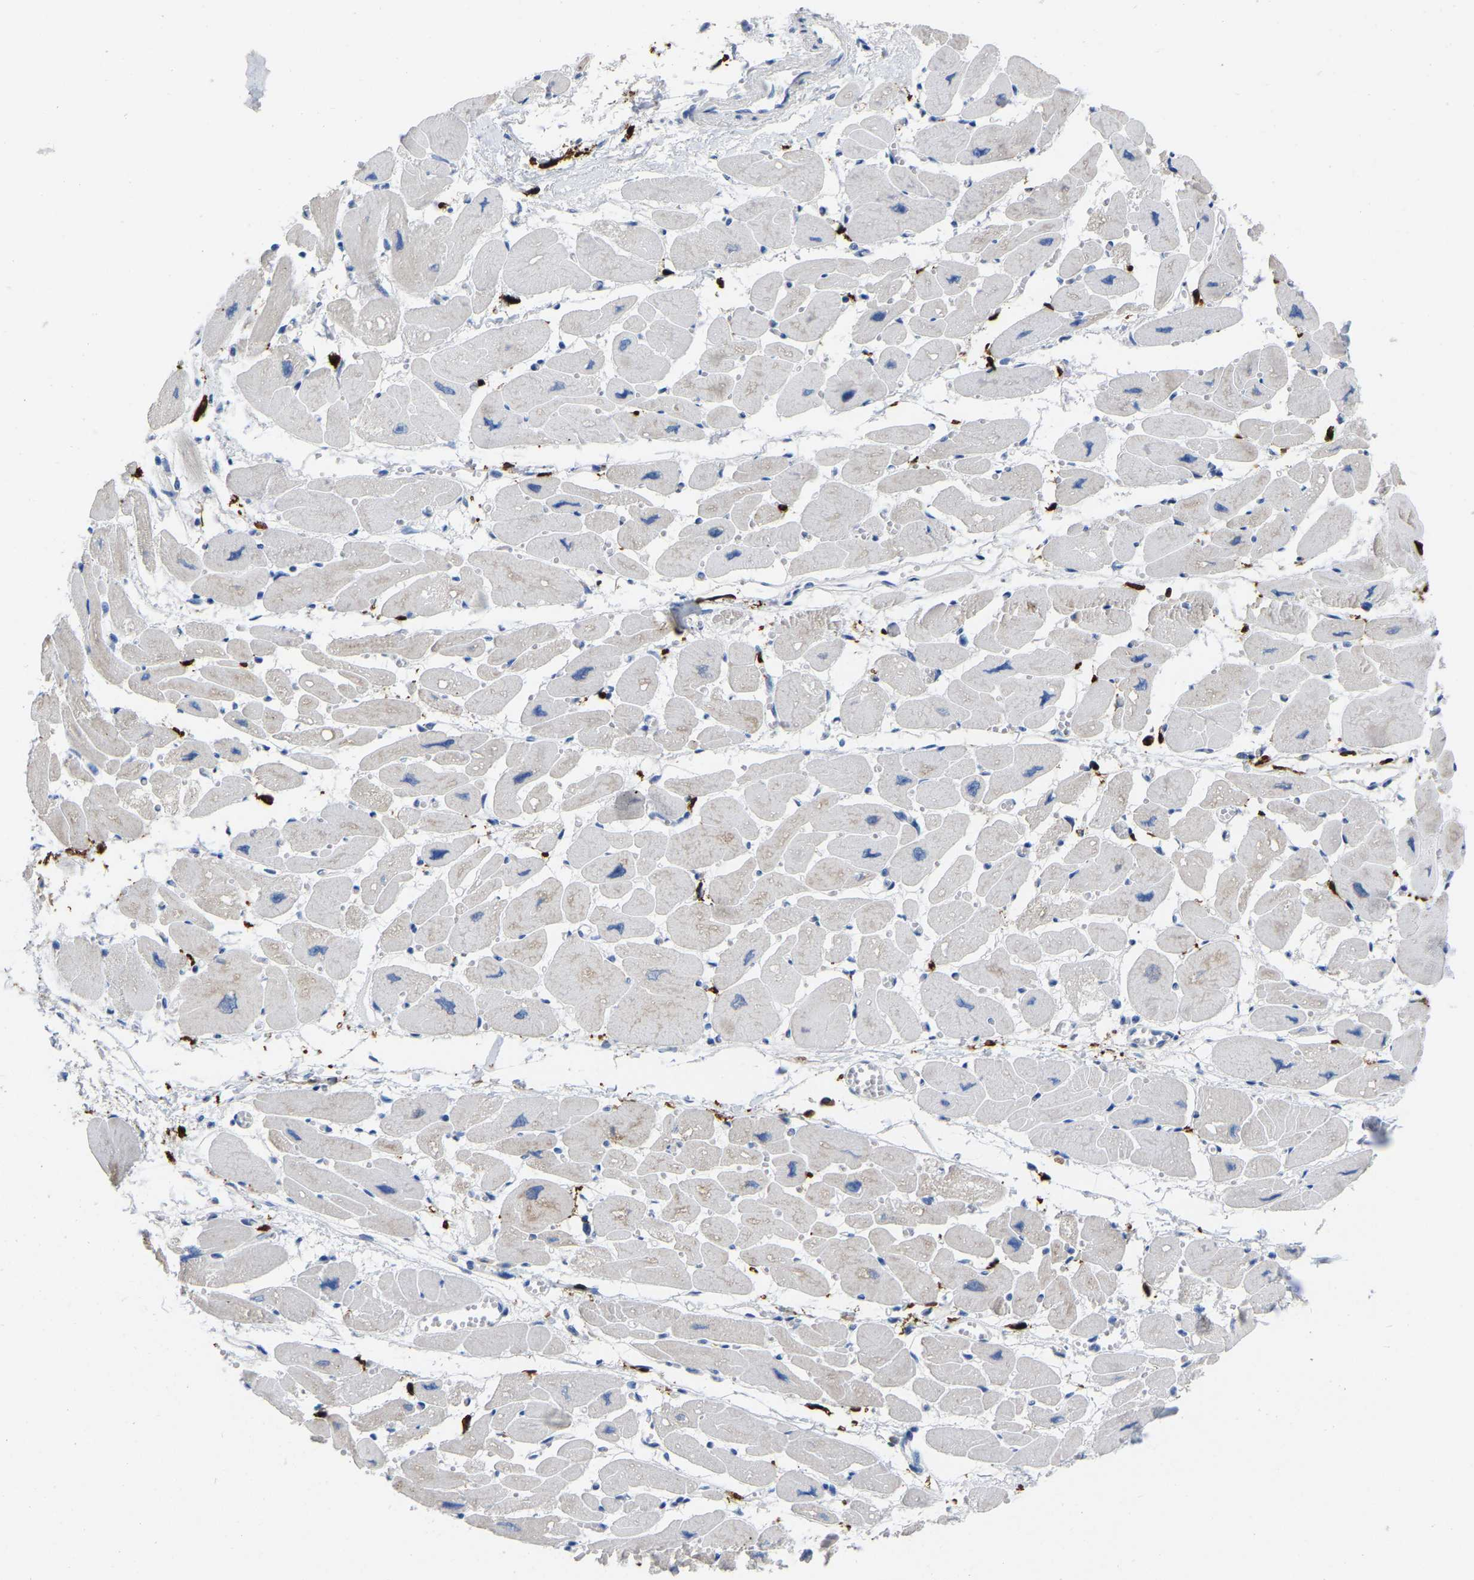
{"staining": {"intensity": "negative", "quantity": "none", "location": "none"}, "tissue": "heart muscle", "cell_type": "Cardiomyocytes", "image_type": "normal", "snomed": [{"axis": "morphology", "description": "Normal tissue, NOS"}, {"axis": "topography", "description": "Heart"}], "caption": "IHC histopathology image of benign heart muscle: heart muscle stained with DAB displays no significant protein expression in cardiomyocytes. (Brightfield microscopy of DAB (3,3'-diaminobenzidine) immunohistochemistry (IHC) at high magnification).", "gene": "ULBP2", "patient": {"sex": "female", "age": 54}}